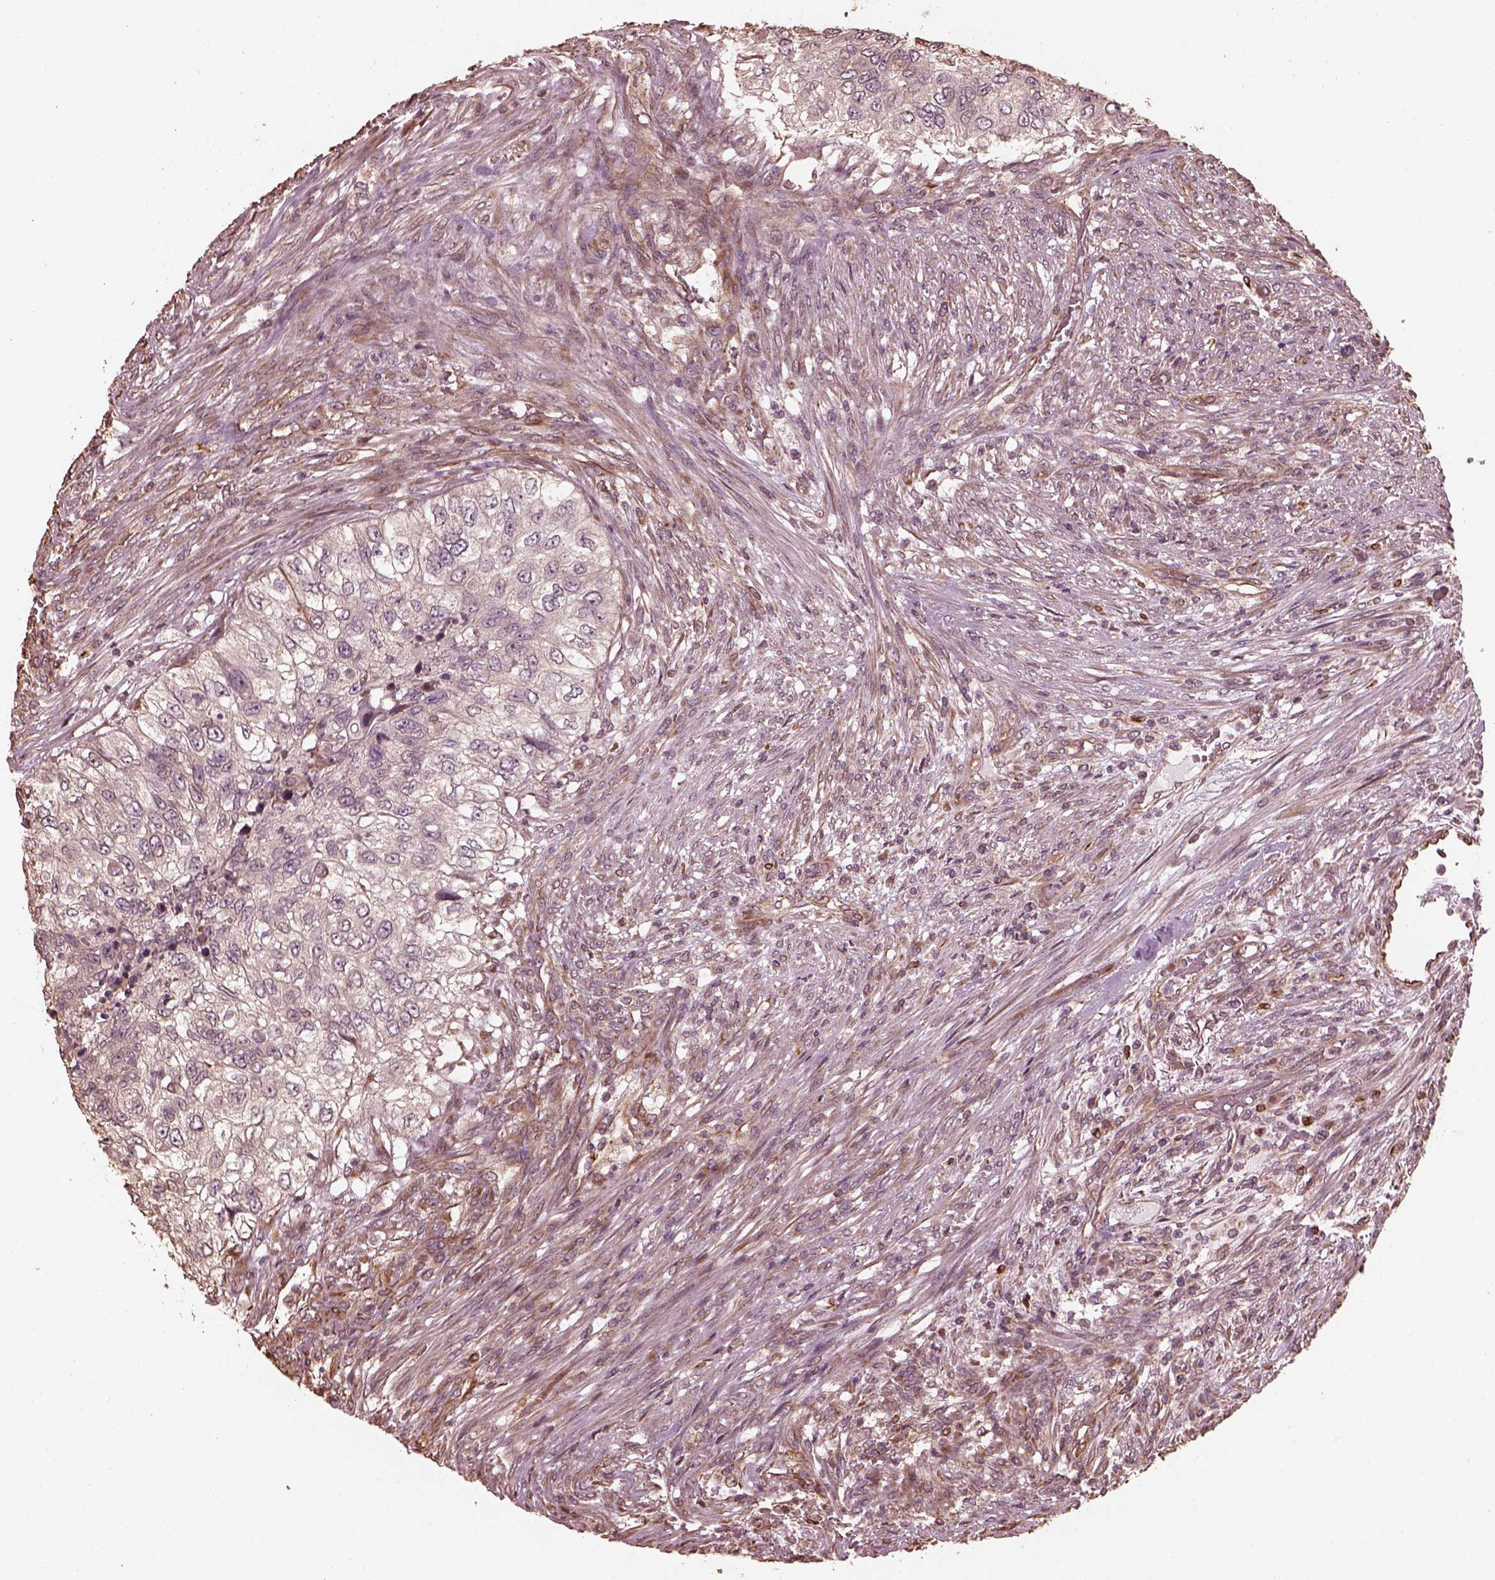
{"staining": {"intensity": "weak", "quantity": "<25%", "location": "cytoplasmic/membranous"}, "tissue": "urothelial cancer", "cell_type": "Tumor cells", "image_type": "cancer", "snomed": [{"axis": "morphology", "description": "Urothelial carcinoma, High grade"}, {"axis": "topography", "description": "Urinary bladder"}], "caption": "Urothelial carcinoma (high-grade) was stained to show a protein in brown. There is no significant positivity in tumor cells.", "gene": "GTPBP1", "patient": {"sex": "female", "age": 60}}